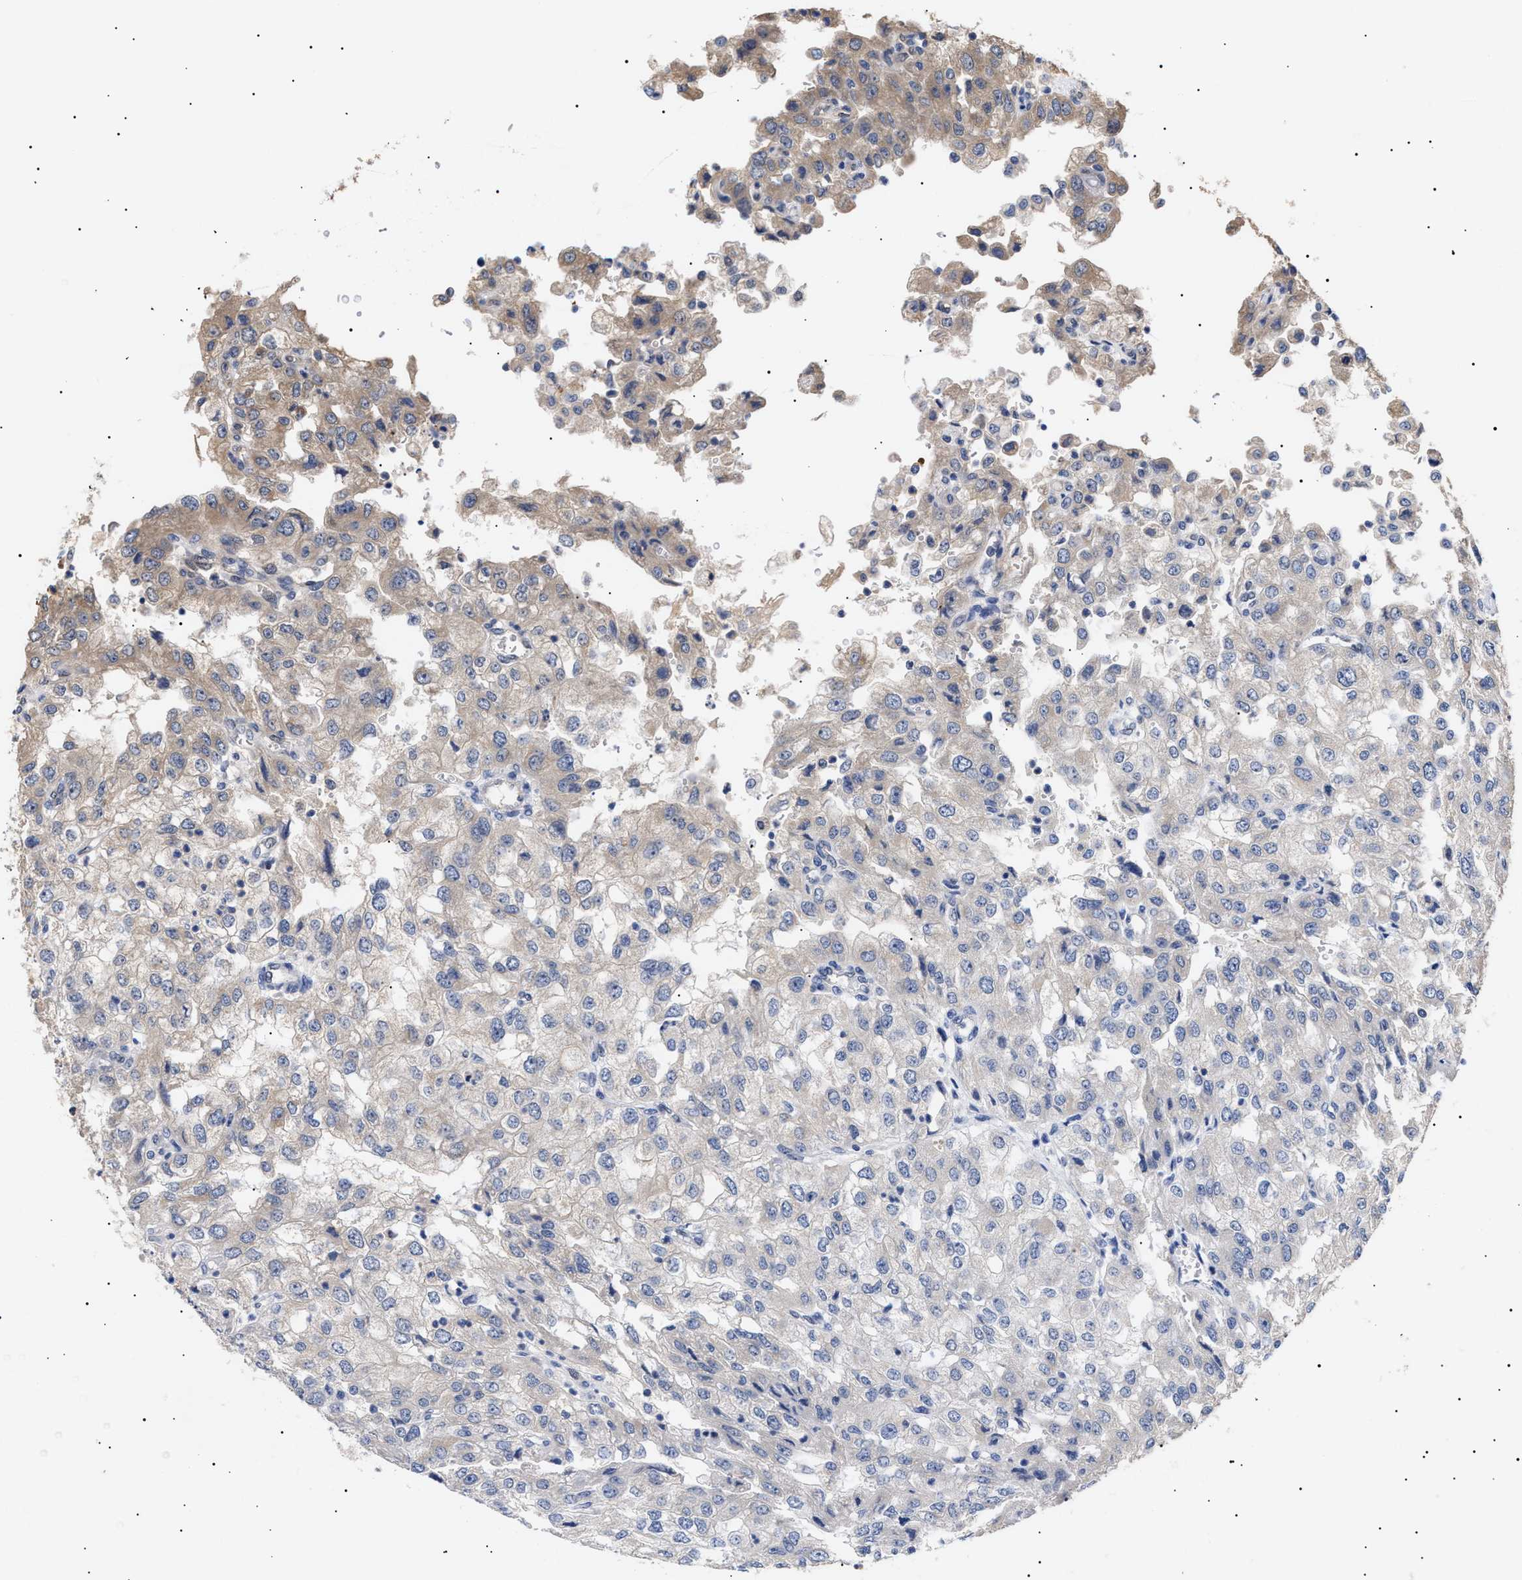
{"staining": {"intensity": "weak", "quantity": "25%-75%", "location": "cytoplasmic/membranous"}, "tissue": "renal cancer", "cell_type": "Tumor cells", "image_type": "cancer", "snomed": [{"axis": "morphology", "description": "Adenocarcinoma, NOS"}, {"axis": "topography", "description": "Kidney"}], "caption": "This photomicrograph displays immunohistochemistry staining of human renal cancer (adenocarcinoma), with low weak cytoplasmic/membranous expression in about 25%-75% of tumor cells.", "gene": "KRBA1", "patient": {"sex": "female", "age": 54}}